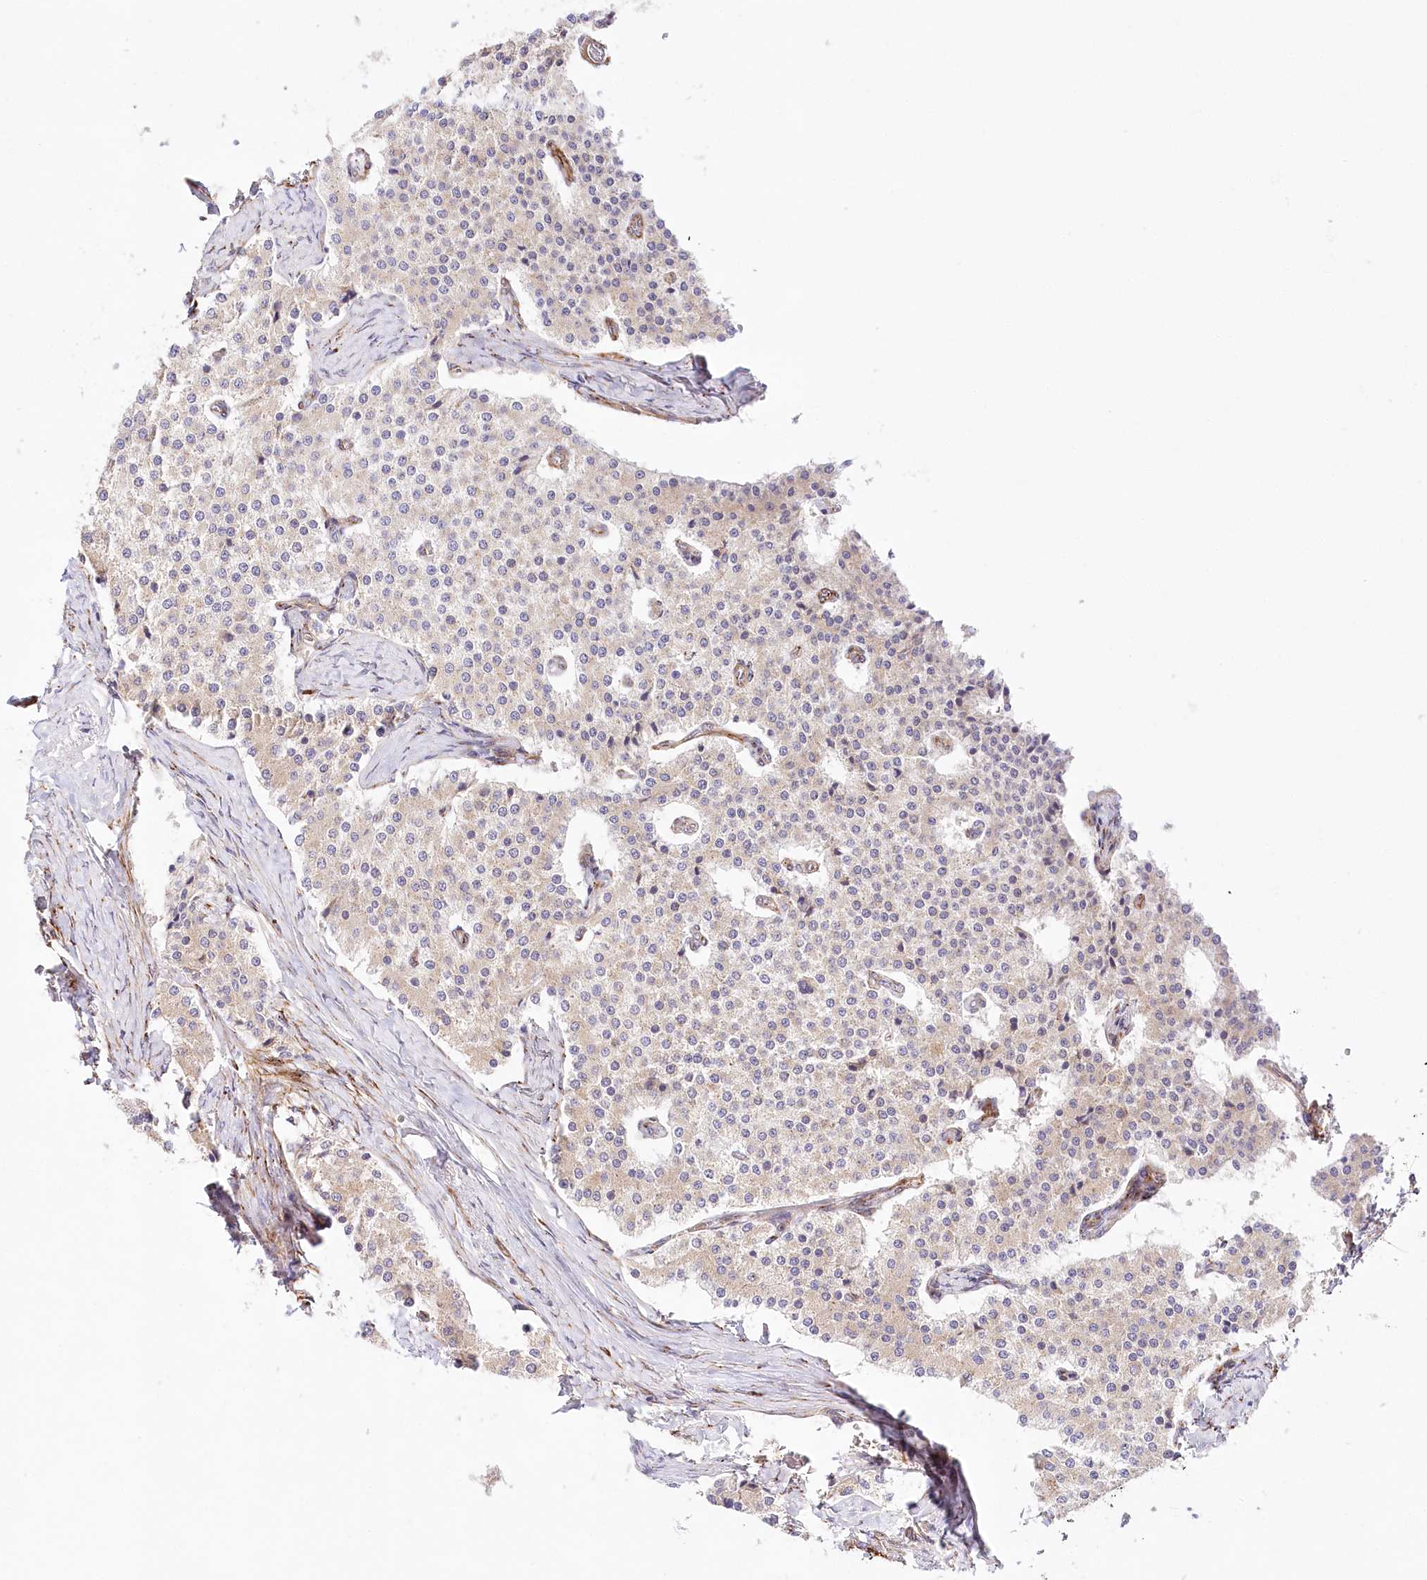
{"staining": {"intensity": "weak", "quantity": "25%-75%", "location": "cytoplasmic/membranous"}, "tissue": "carcinoid", "cell_type": "Tumor cells", "image_type": "cancer", "snomed": [{"axis": "morphology", "description": "Carcinoid, malignant, NOS"}, {"axis": "topography", "description": "Colon"}], "caption": "Brown immunohistochemical staining in human carcinoid (malignant) reveals weak cytoplasmic/membranous staining in about 25%-75% of tumor cells. Nuclei are stained in blue.", "gene": "ABRAXAS2", "patient": {"sex": "female", "age": 52}}